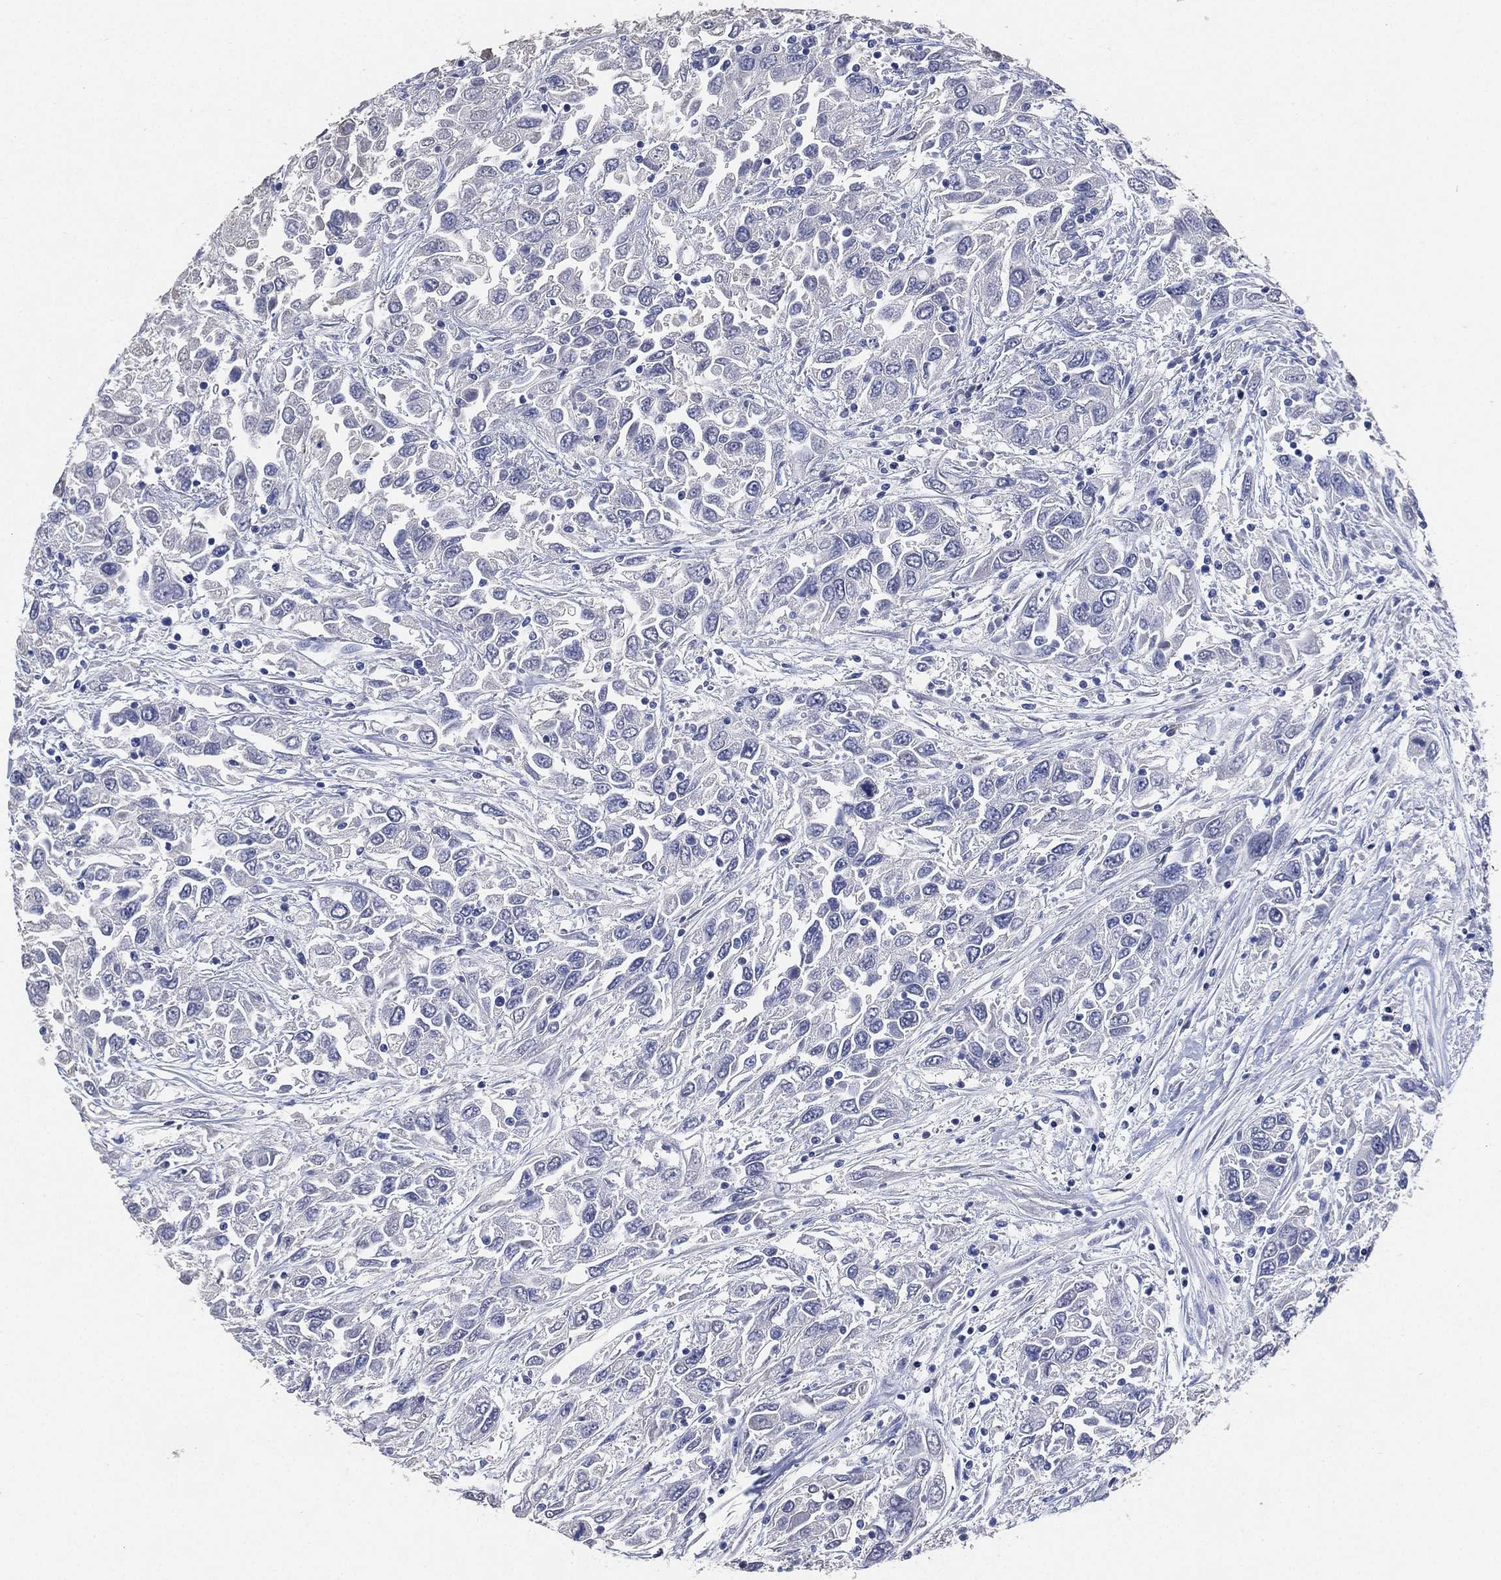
{"staining": {"intensity": "negative", "quantity": "none", "location": "none"}, "tissue": "urothelial cancer", "cell_type": "Tumor cells", "image_type": "cancer", "snomed": [{"axis": "morphology", "description": "Urothelial carcinoma, High grade"}, {"axis": "topography", "description": "Urinary bladder"}], "caption": "The immunohistochemistry photomicrograph has no significant staining in tumor cells of urothelial cancer tissue. (DAB immunohistochemistry (IHC) with hematoxylin counter stain).", "gene": "IYD", "patient": {"sex": "male", "age": 76}}